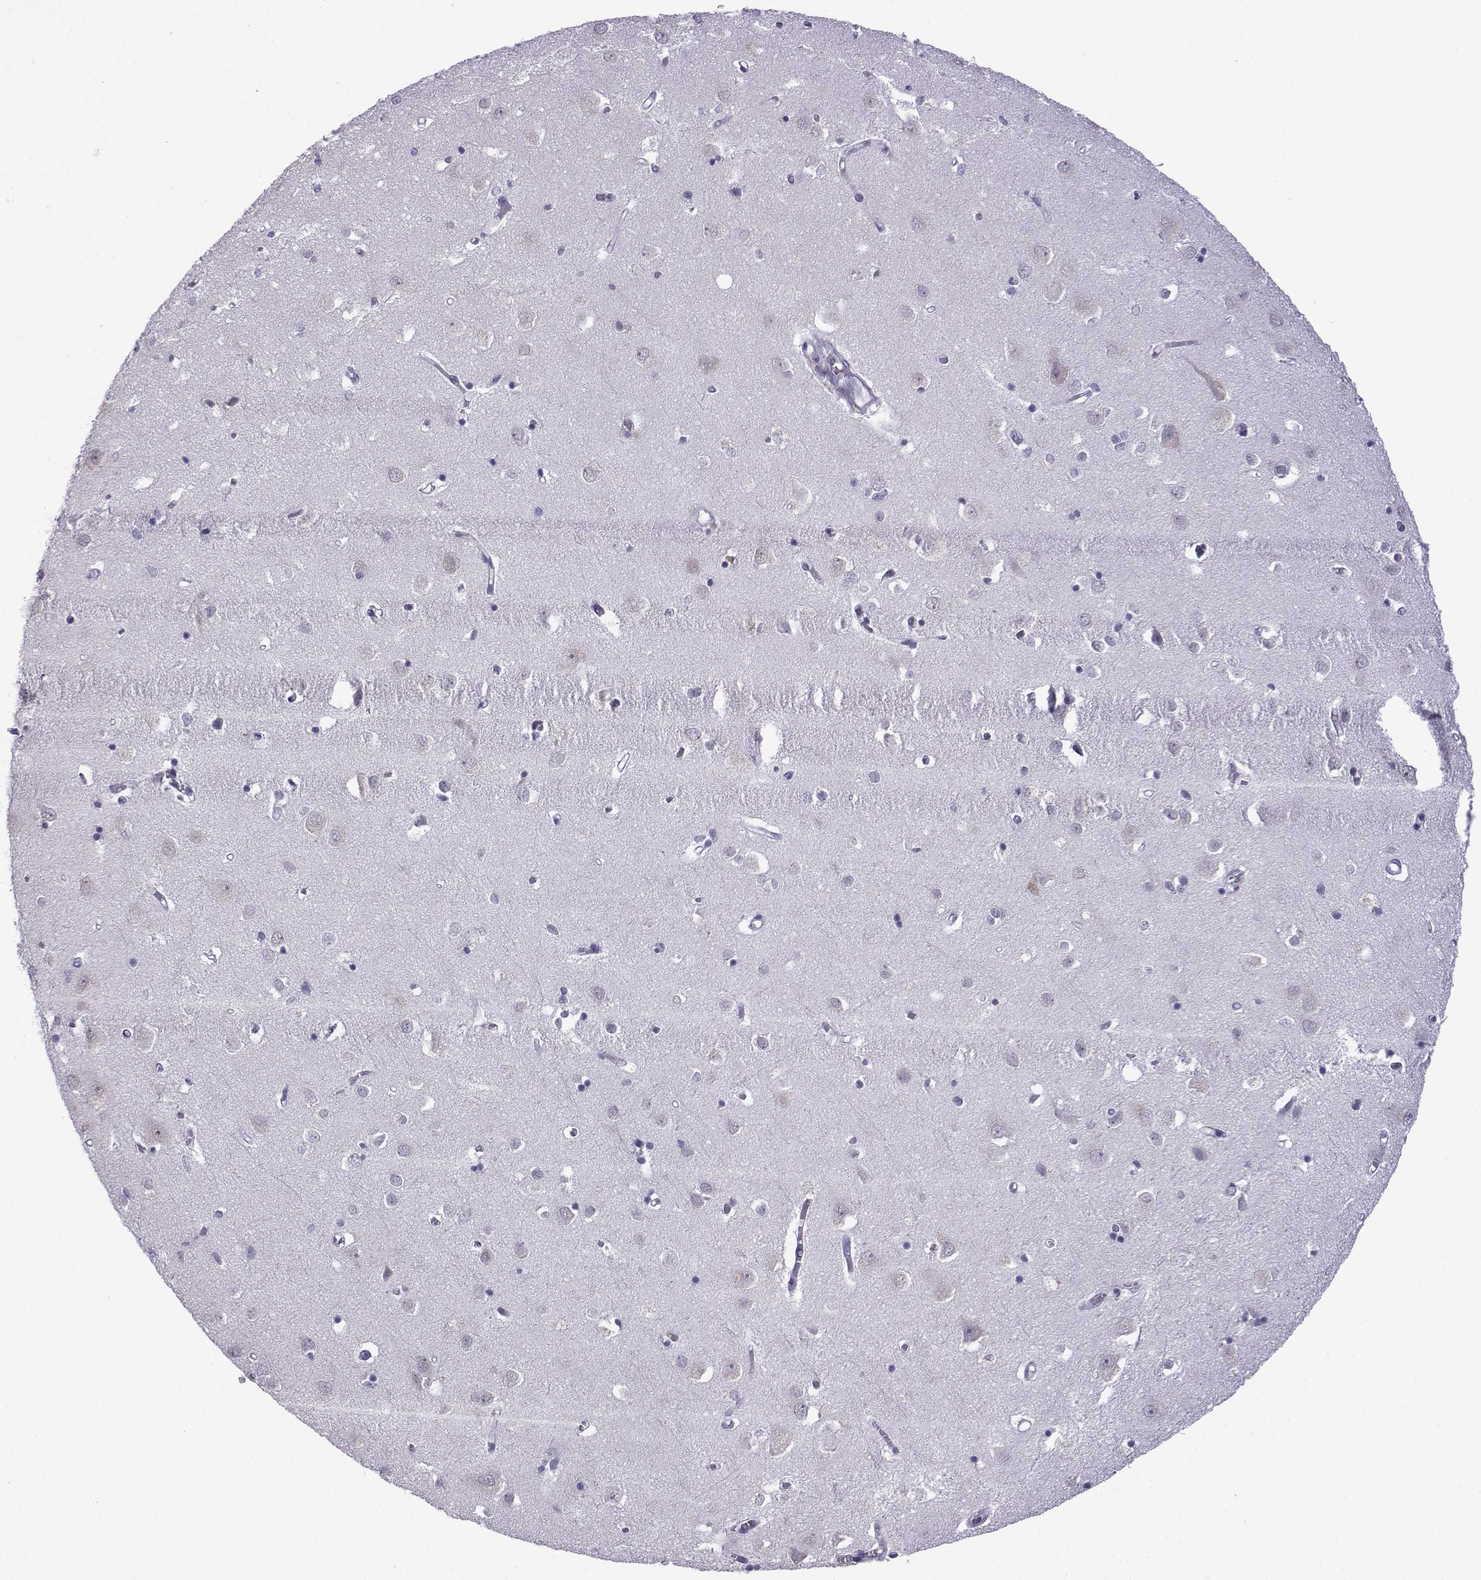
{"staining": {"intensity": "negative", "quantity": "none", "location": "none"}, "tissue": "cerebral cortex", "cell_type": "Endothelial cells", "image_type": "normal", "snomed": [{"axis": "morphology", "description": "Normal tissue, NOS"}, {"axis": "topography", "description": "Cerebral cortex"}], "caption": "Immunohistochemistry (IHC) photomicrograph of normal cerebral cortex stained for a protein (brown), which reveals no positivity in endothelial cells. The staining was performed using DAB (3,3'-diaminobenzidine) to visualize the protein expression in brown, while the nuclei were stained in blue with hematoxylin (Magnification: 20x).", "gene": "CFAP70", "patient": {"sex": "male", "age": 70}}